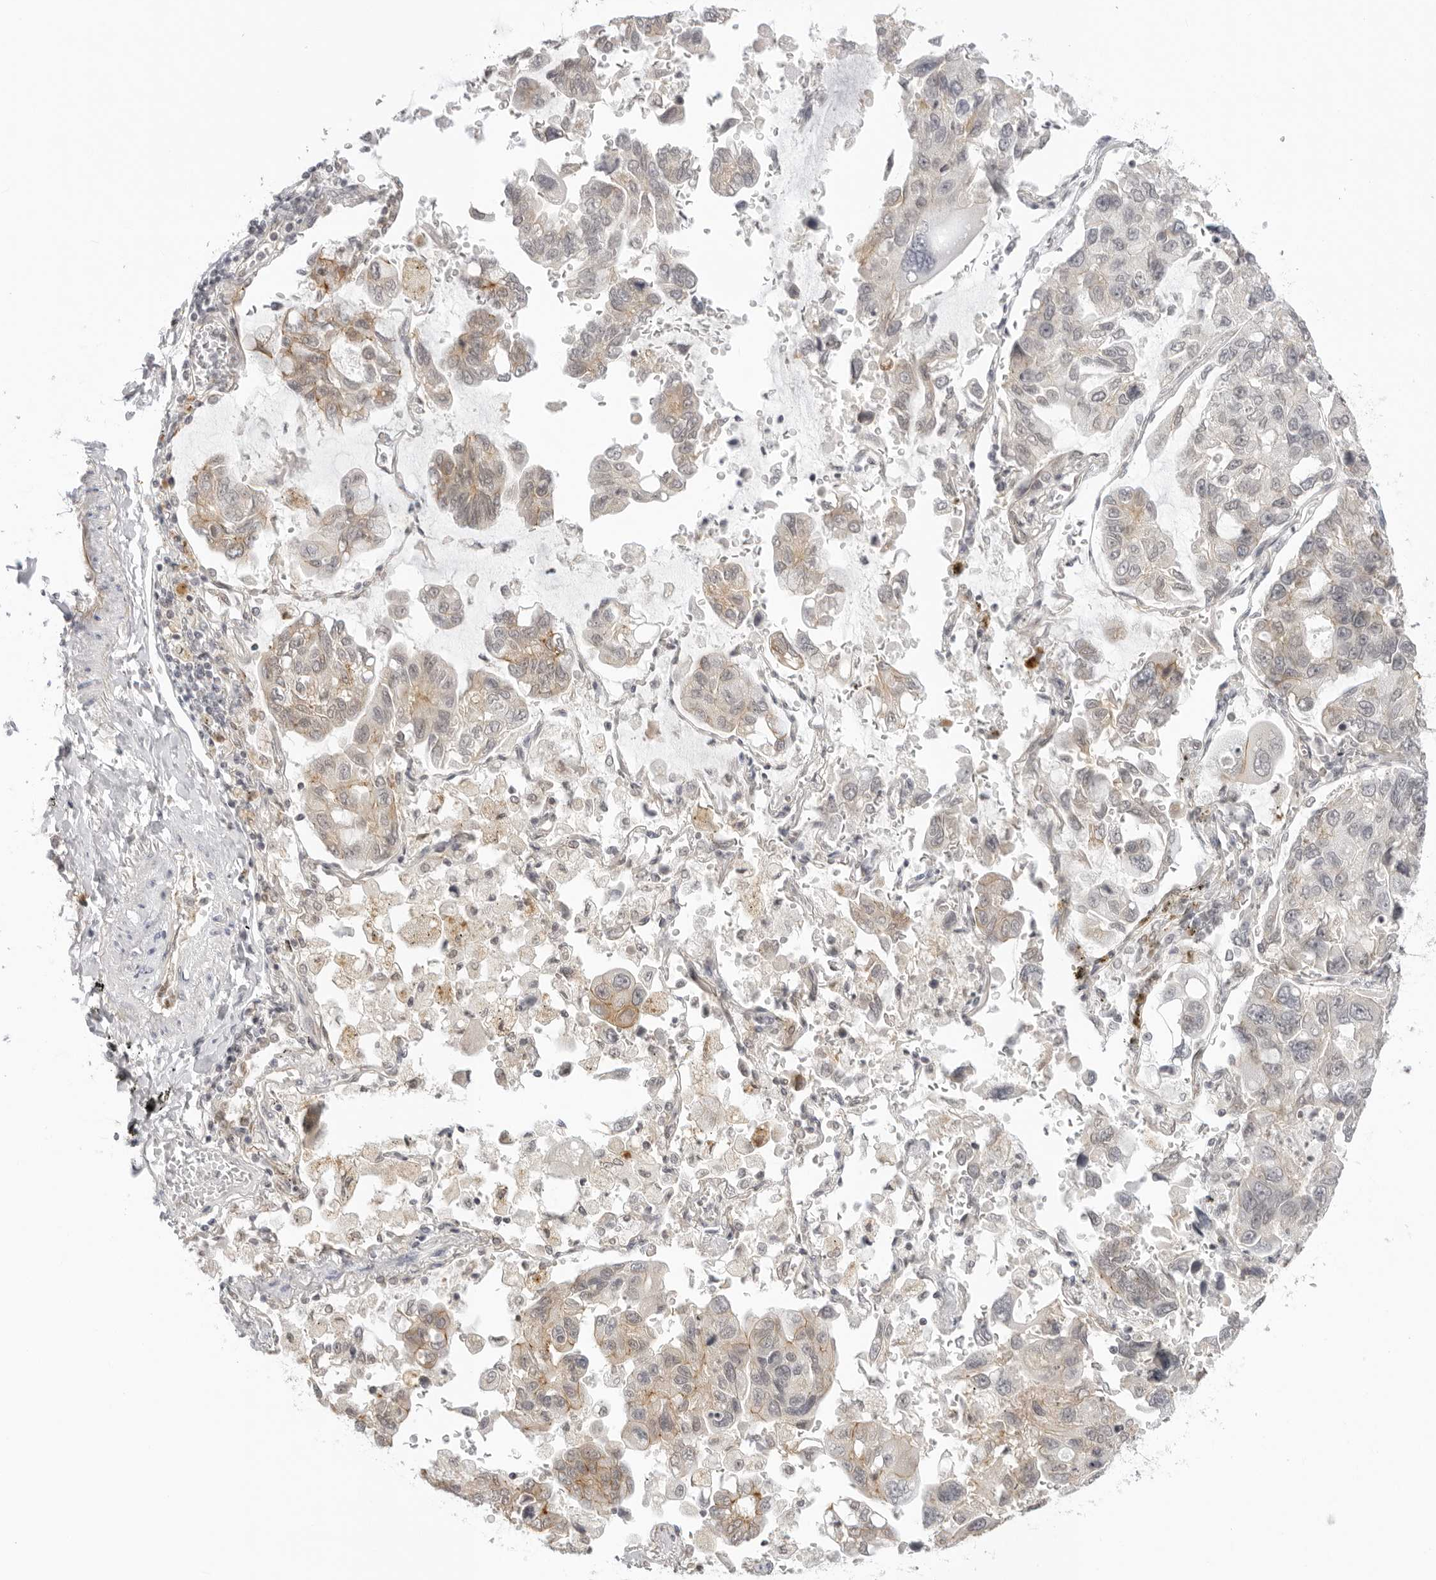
{"staining": {"intensity": "weak", "quantity": "25%-75%", "location": "cytoplasmic/membranous"}, "tissue": "lung cancer", "cell_type": "Tumor cells", "image_type": "cancer", "snomed": [{"axis": "morphology", "description": "Adenocarcinoma, NOS"}, {"axis": "topography", "description": "Lung"}], "caption": "This photomicrograph demonstrates immunohistochemistry (IHC) staining of lung adenocarcinoma, with low weak cytoplasmic/membranous staining in about 25%-75% of tumor cells.", "gene": "TRAPPC3", "patient": {"sex": "male", "age": 64}}